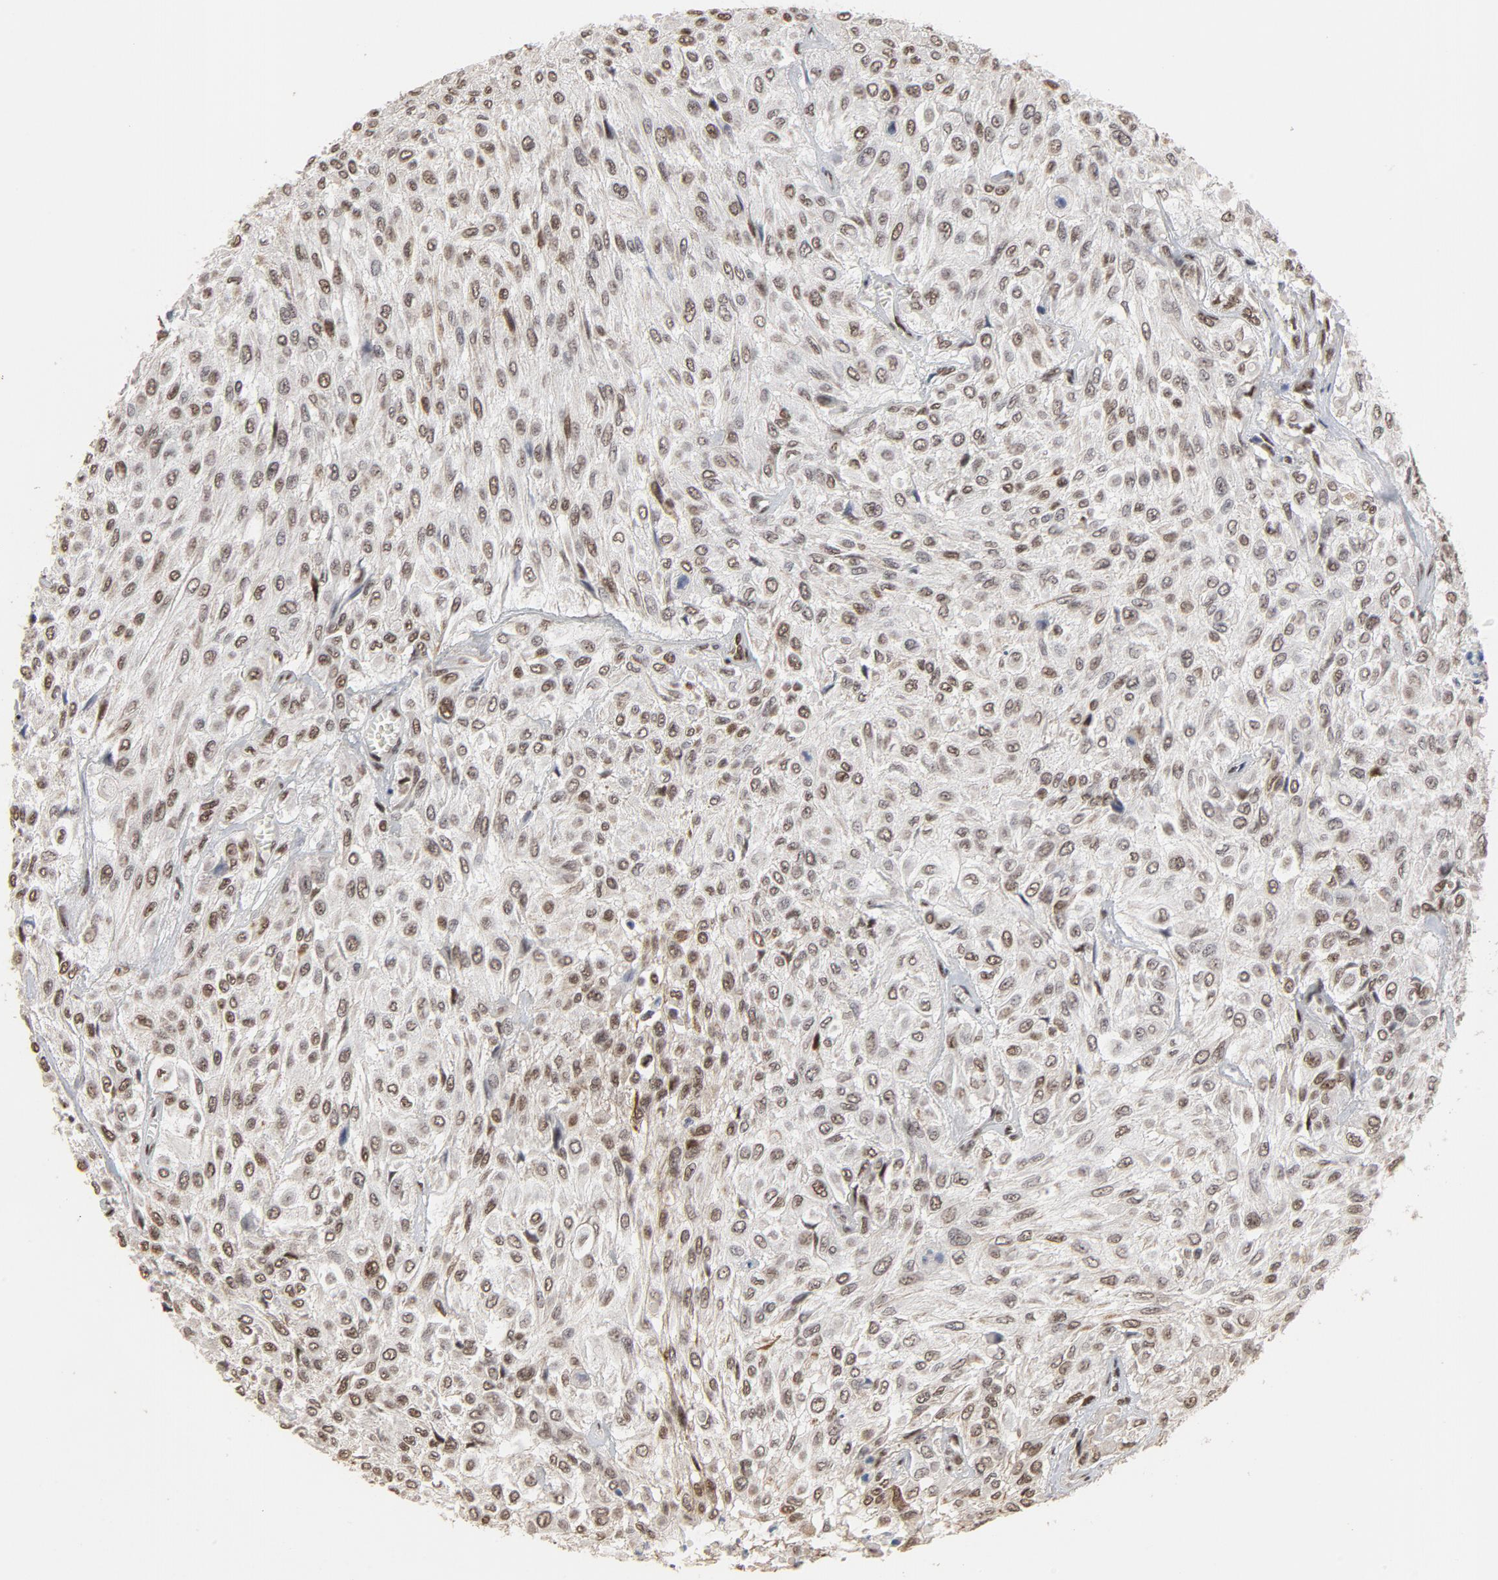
{"staining": {"intensity": "moderate", "quantity": "25%-75%", "location": "nuclear"}, "tissue": "urothelial cancer", "cell_type": "Tumor cells", "image_type": "cancer", "snomed": [{"axis": "morphology", "description": "Urothelial carcinoma, High grade"}, {"axis": "topography", "description": "Urinary bladder"}], "caption": "Brown immunohistochemical staining in urothelial cancer displays moderate nuclear staining in about 25%-75% of tumor cells.", "gene": "TP53RK", "patient": {"sex": "male", "age": 57}}